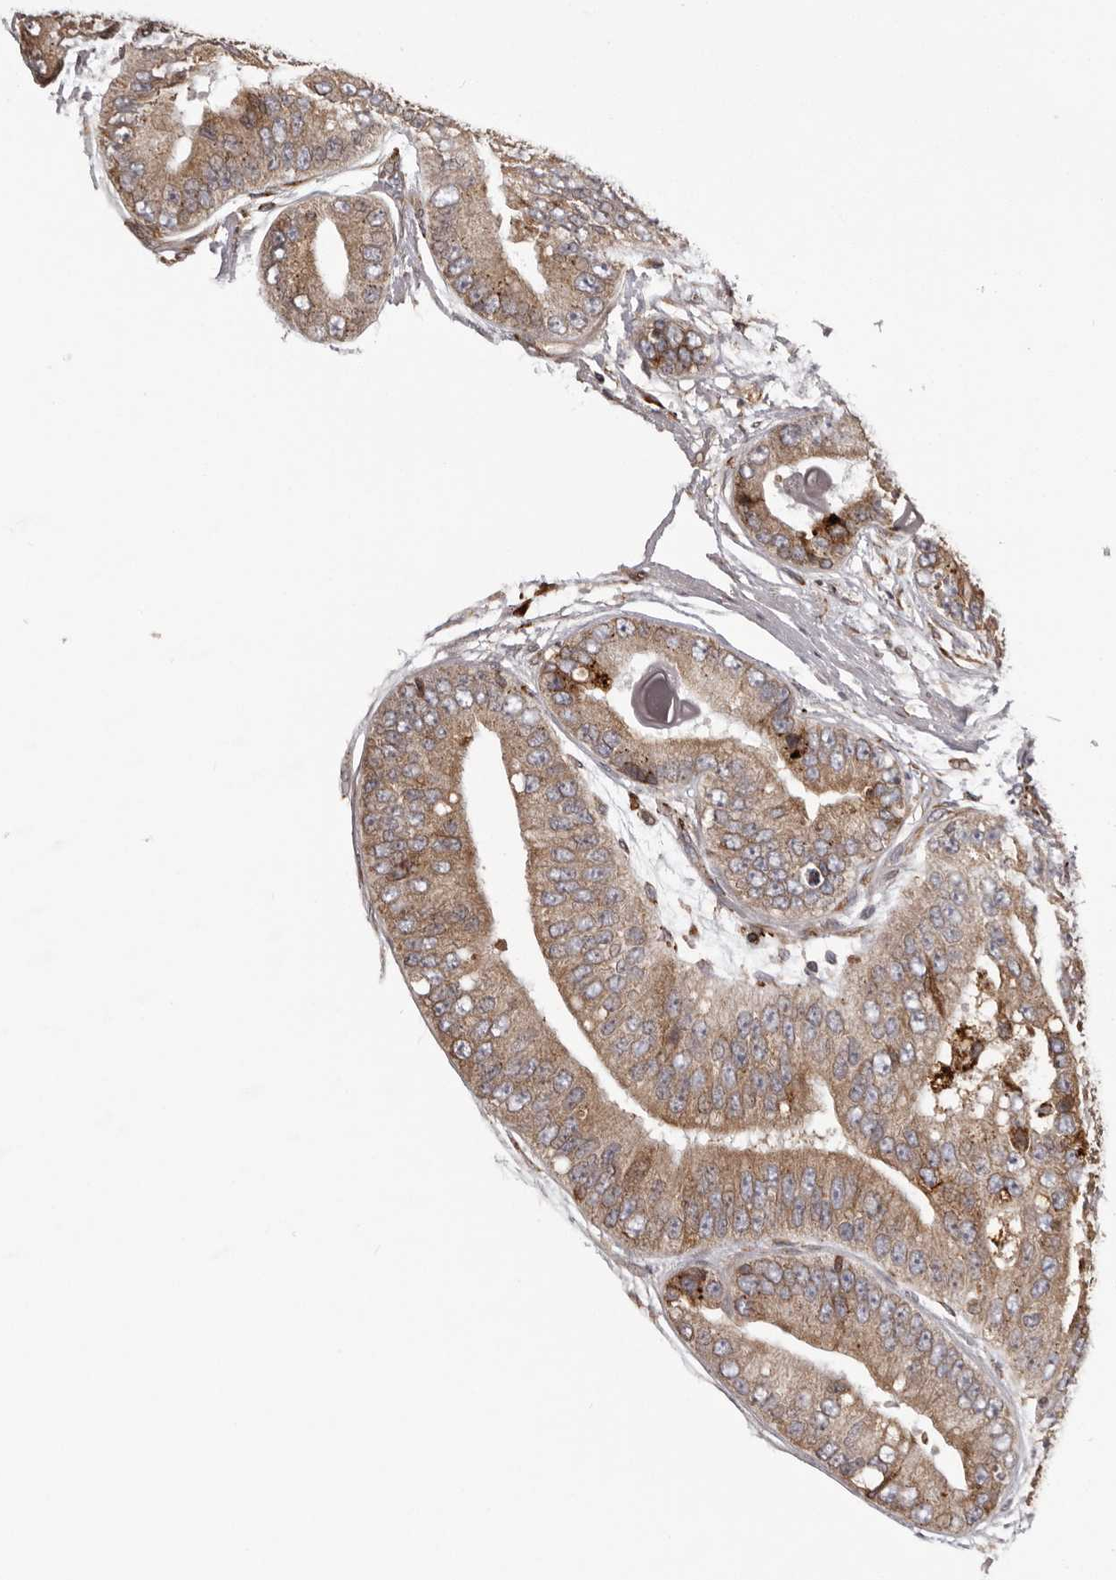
{"staining": {"intensity": "moderate", "quantity": ">75%", "location": "cytoplasmic/membranous"}, "tissue": "prostate cancer", "cell_type": "Tumor cells", "image_type": "cancer", "snomed": [{"axis": "morphology", "description": "Adenocarcinoma, High grade"}, {"axis": "topography", "description": "Prostate"}], "caption": "A brown stain shows moderate cytoplasmic/membranous expression of a protein in prostate cancer tumor cells.", "gene": "NUP43", "patient": {"sex": "male", "age": 70}}